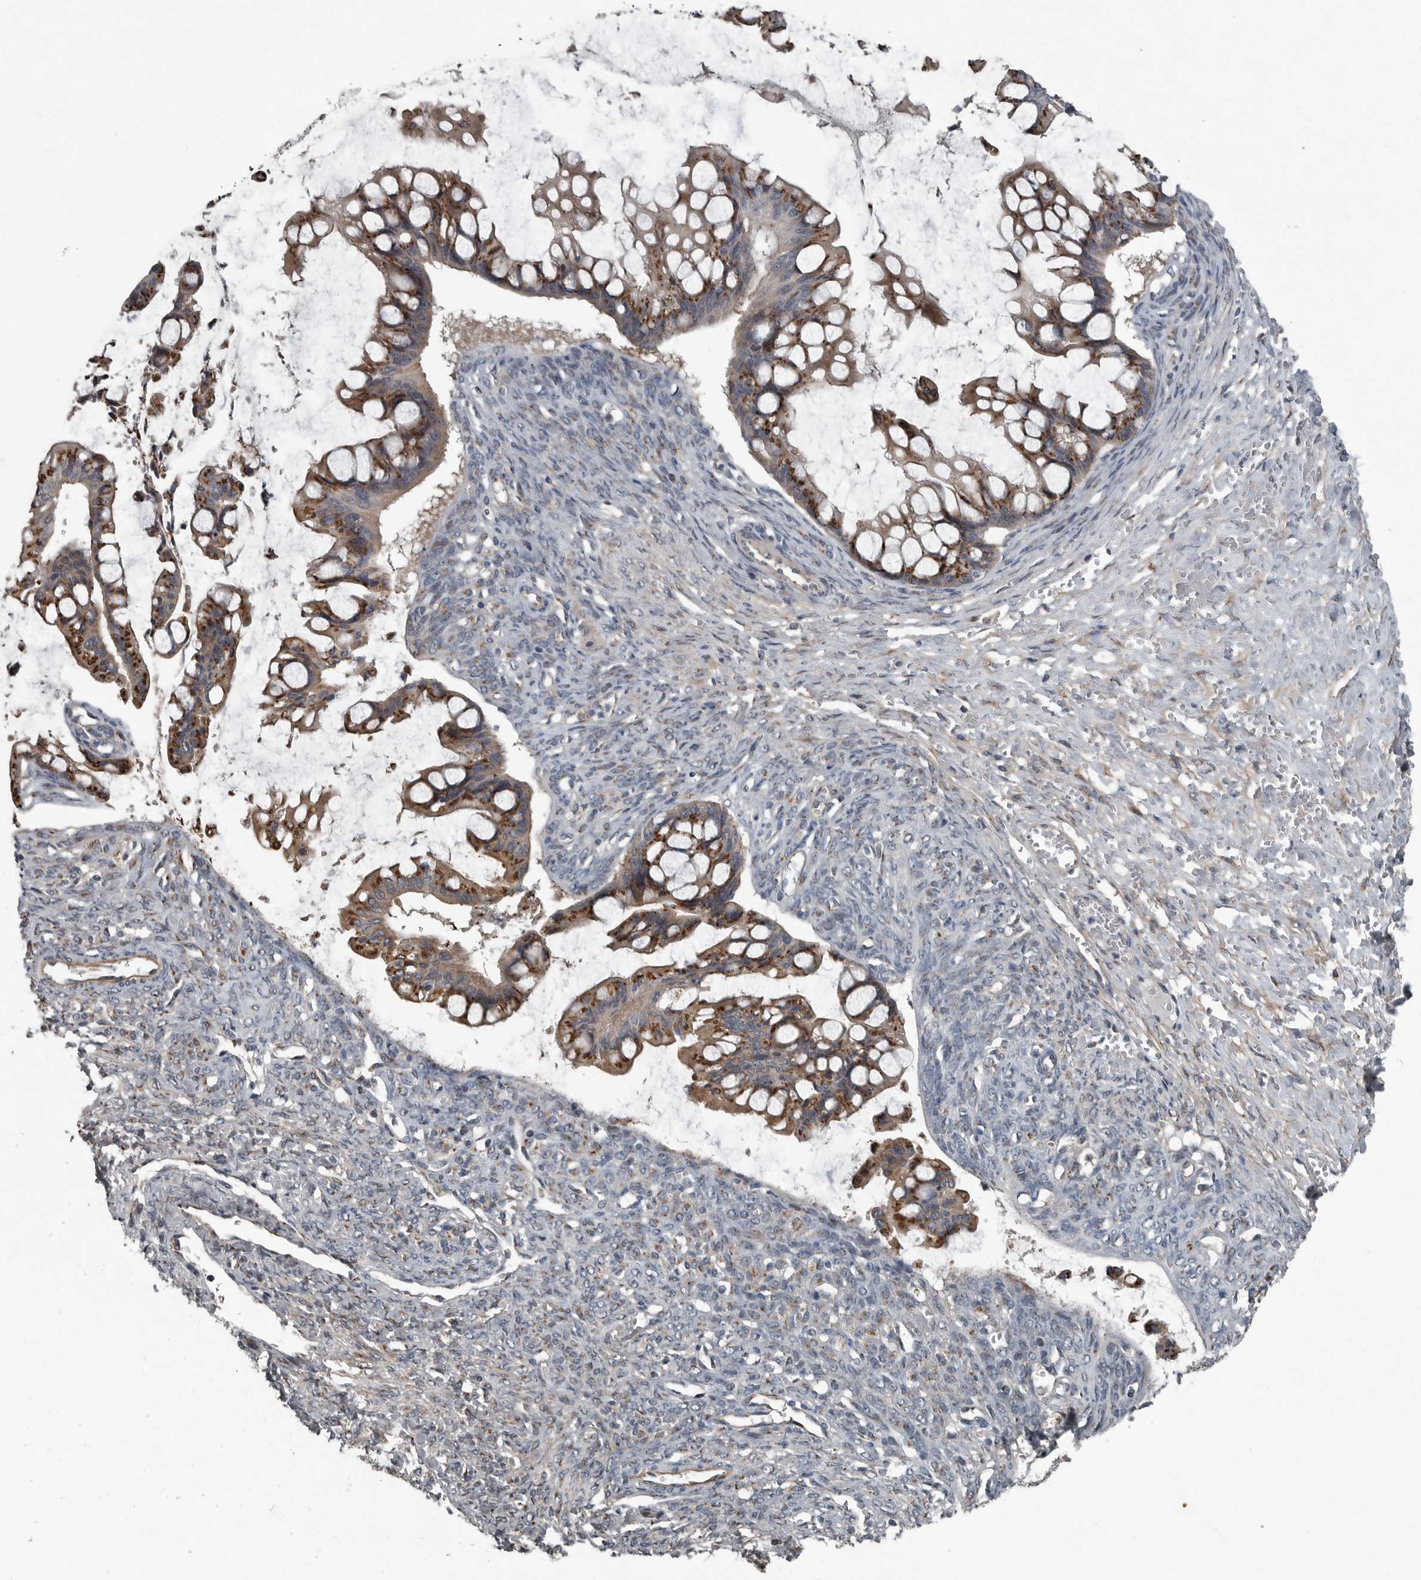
{"staining": {"intensity": "strong", "quantity": "25%-75%", "location": "cytoplasmic/membranous"}, "tissue": "ovarian cancer", "cell_type": "Tumor cells", "image_type": "cancer", "snomed": [{"axis": "morphology", "description": "Cystadenocarcinoma, mucinous, NOS"}, {"axis": "topography", "description": "Ovary"}], "caption": "Approximately 25%-75% of tumor cells in ovarian cancer show strong cytoplasmic/membranous protein positivity as visualized by brown immunohistochemical staining.", "gene": "ZNF345", "patient": {"sex": "female", "age": 73}}